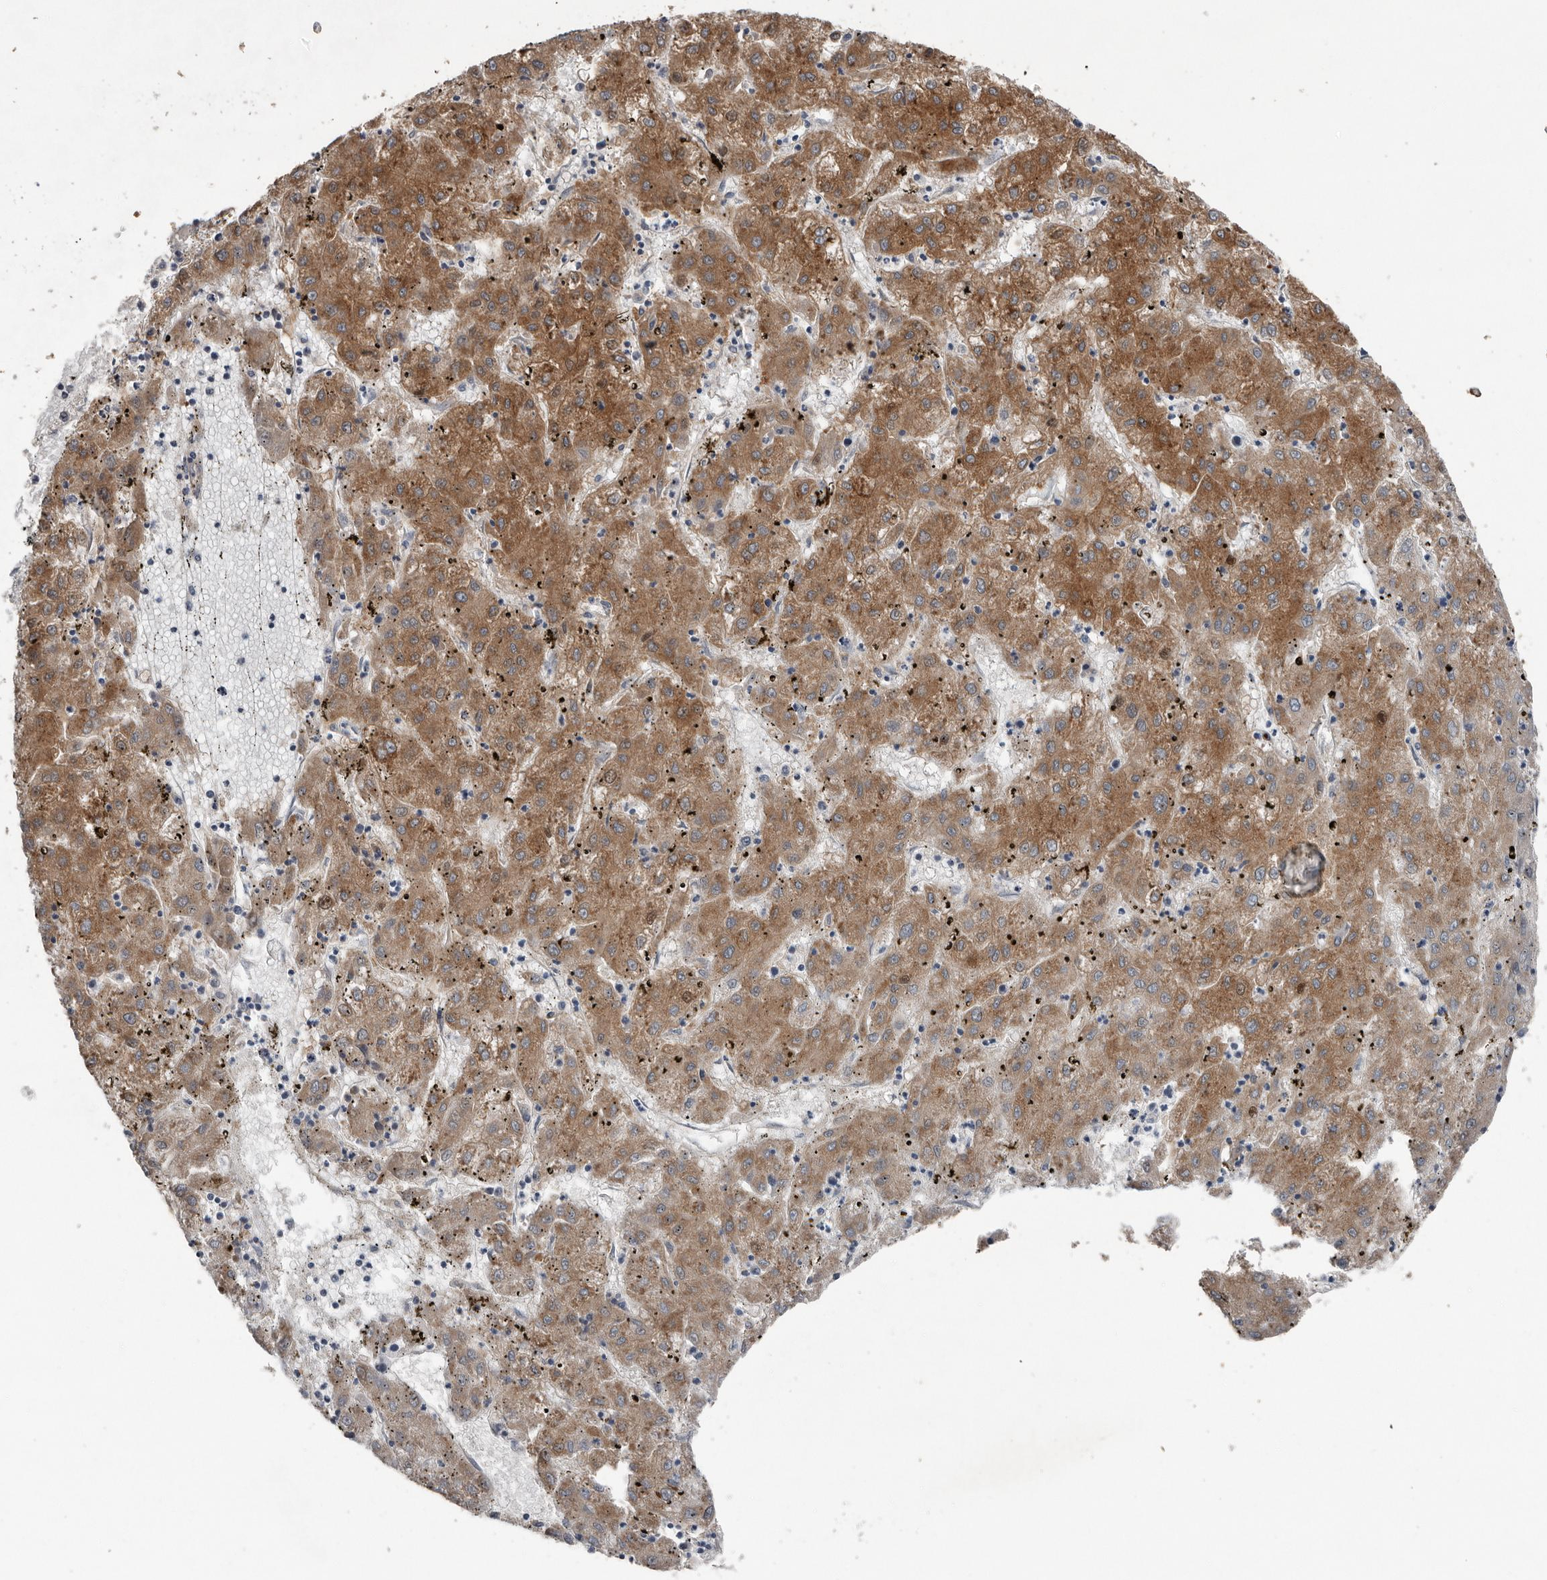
{"staining": {"intensity": "moderate", "quantity": ">75%", "location": "cytoplasmic/membranous"}, "tissue": "liver cancer", "cell_type": "Tumor cells", "image_type": "cancer", "snomed": [{"axis": "morphology", "description": "Carcinoma, Hepatocellular, NOS"}, {"axis": "topography", "description": "Liver"}], "caption": "Immunohistochemical staining of human liver cancer demonstrates moderate cytoplasmic/membranous protein staining in about >75% of tumor cells.", "gene": "RANBP17", "patient": {"sex": "male", "age": 72}}